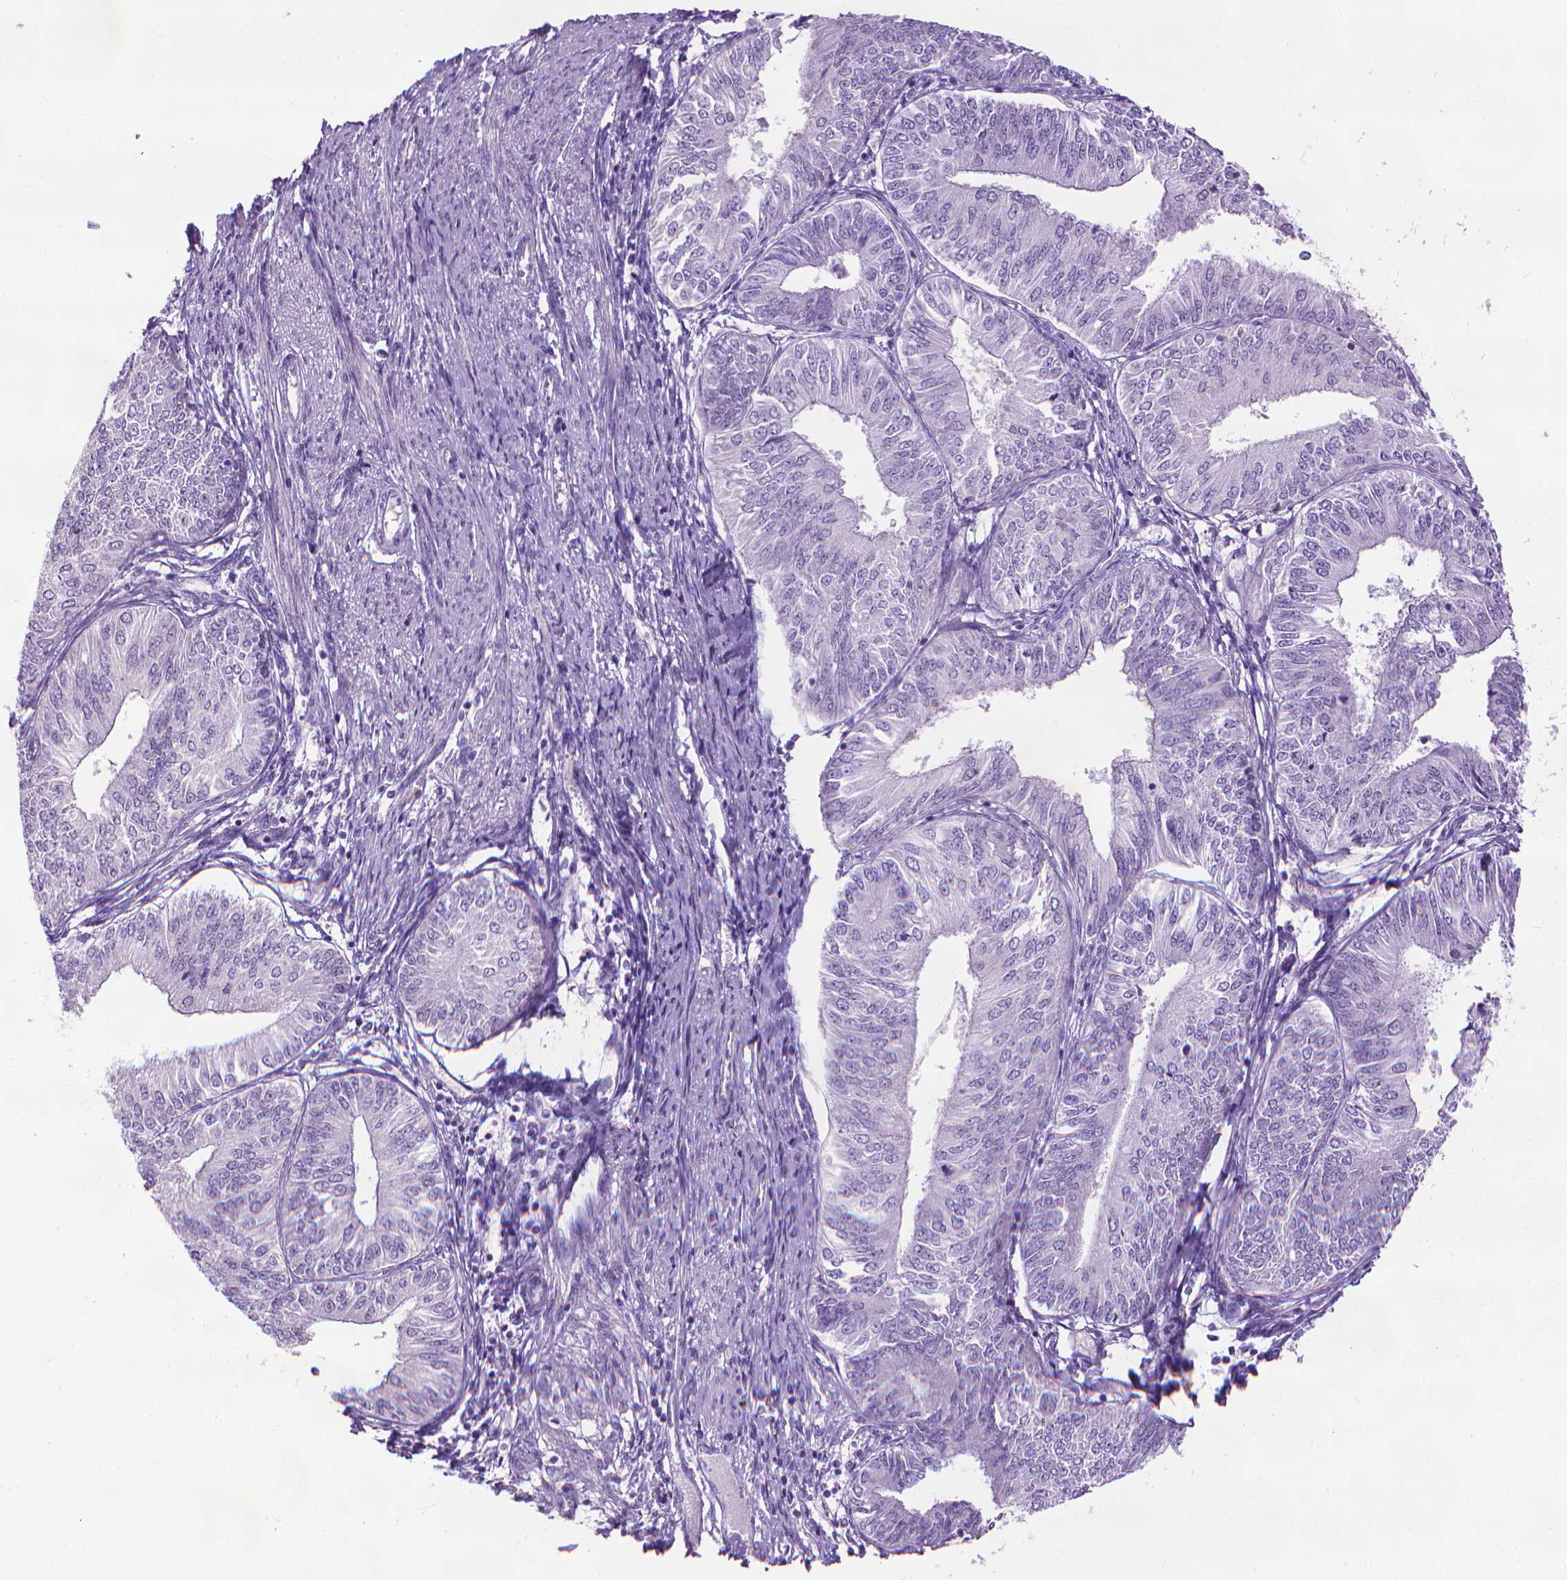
{"staining": {"intensity": "negative", "quantity": "none", "location": "none"}, "tissue": "endometrial cancer", "cell_type": "Tumor cells", "image_type": "cancer", "snomed": [{"axis": "morphology", "description": "Adenocarcinoma, NOS"}, {"axis": "topography", "description": "Endometrium"}], "caption": "Endometrial cancer (adenocarcinoma) was stained to show a protein in brown. There is no significant expression in tumor cells.", "gene": "DNAI7", "patient": {"sex": "female", "age": 58}}